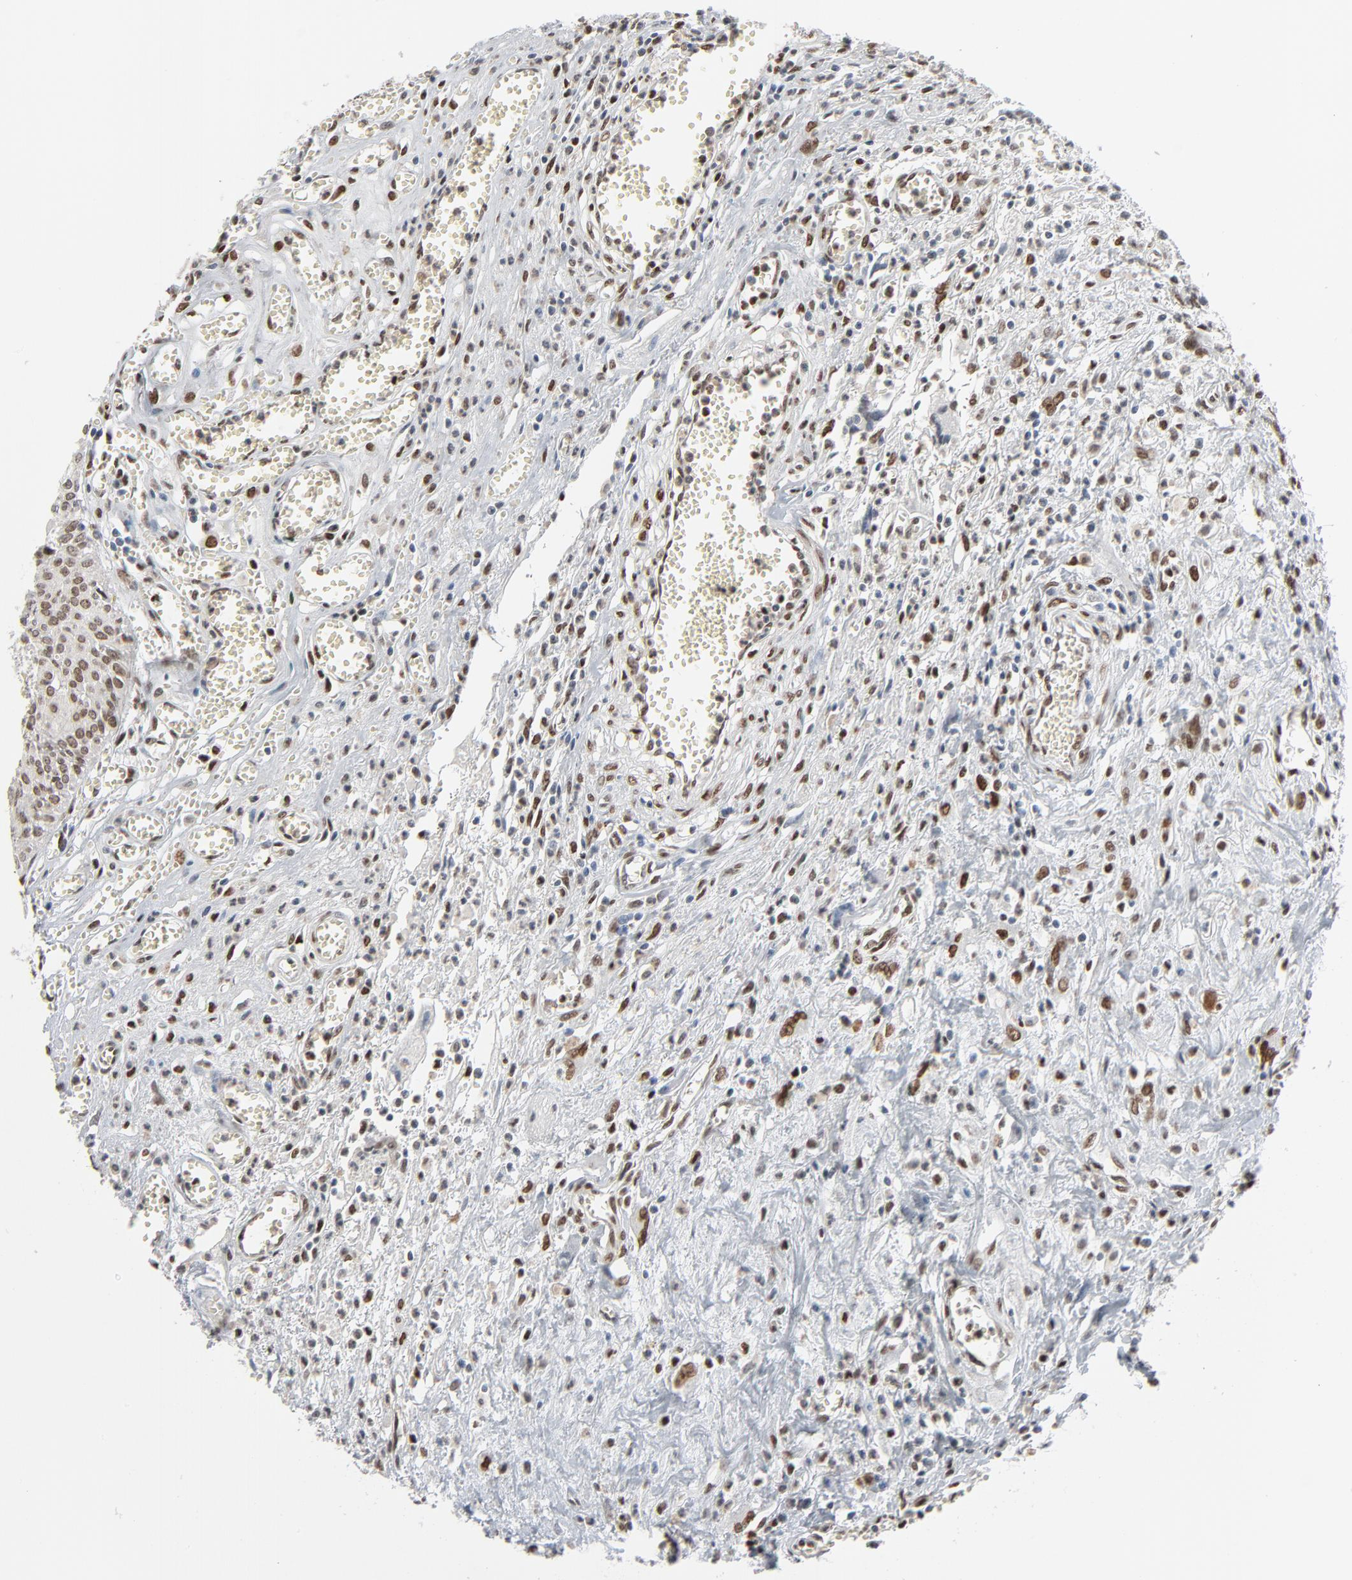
{"staining": {"intensity": "strong", "quantity": ">75%", "location": "nuclear"}, "tissue": "urothelial cancer", "cell_type": "Tumor cells", "image_type": "cancer", "snomed": [{"axis": "morphology", "description": "Urothelial carcinoma, High grade"}, {"axis": "topography", "description": "Urinary bladder"}], "caption": "Urothelial cancer was stained to show a protein in brown. There is high levels of strong nuclear positivity in about >75% of tumor cells. (DAB (3,3'-diaminobenzidine) IHC, brown staining for protein, blue staining for nuclei).", "gene": "CUX1", "patient": {"sex": "male", "age": 66}}